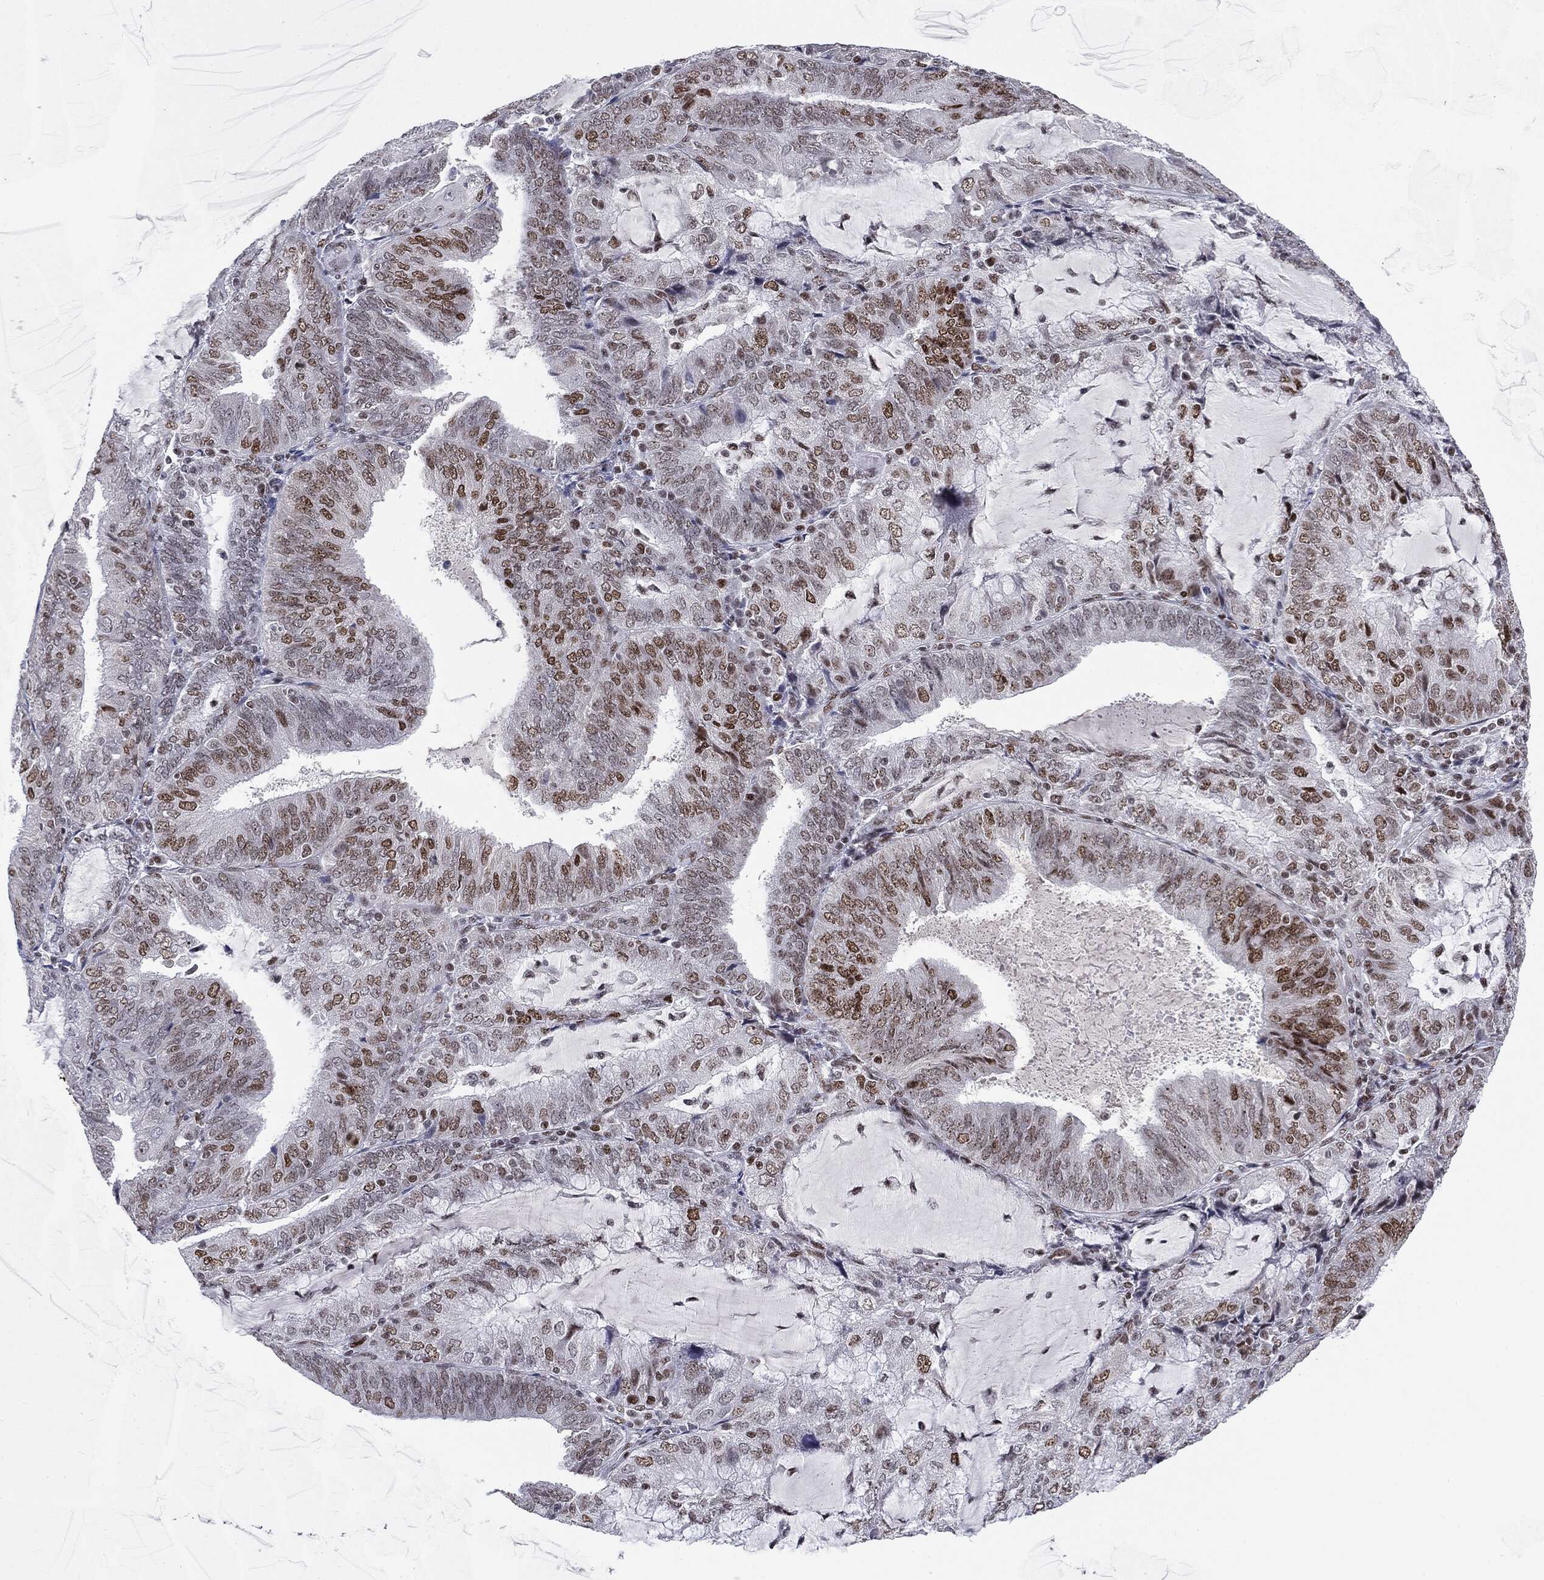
{"staining": {"intensity": "strong", "quantity": "<25%", "location": "nuclear"}, "tissue": "endometrial cancer", "cell_type": "Tumor cells", "image_type": "cancer", "snomed": [{"axis": "morphology", "description": "Adenocarcinoma, NOS"}, {"axis": "topography", "description": "Endometrium"}], "caption": "Immunohistochemical staining of human endometrial cancer displays medium levels of strong nuclear expression in approximately <25% of tumor cells.", "gene": "MDC1", "patient": {"sex": "female", "age": 81}}